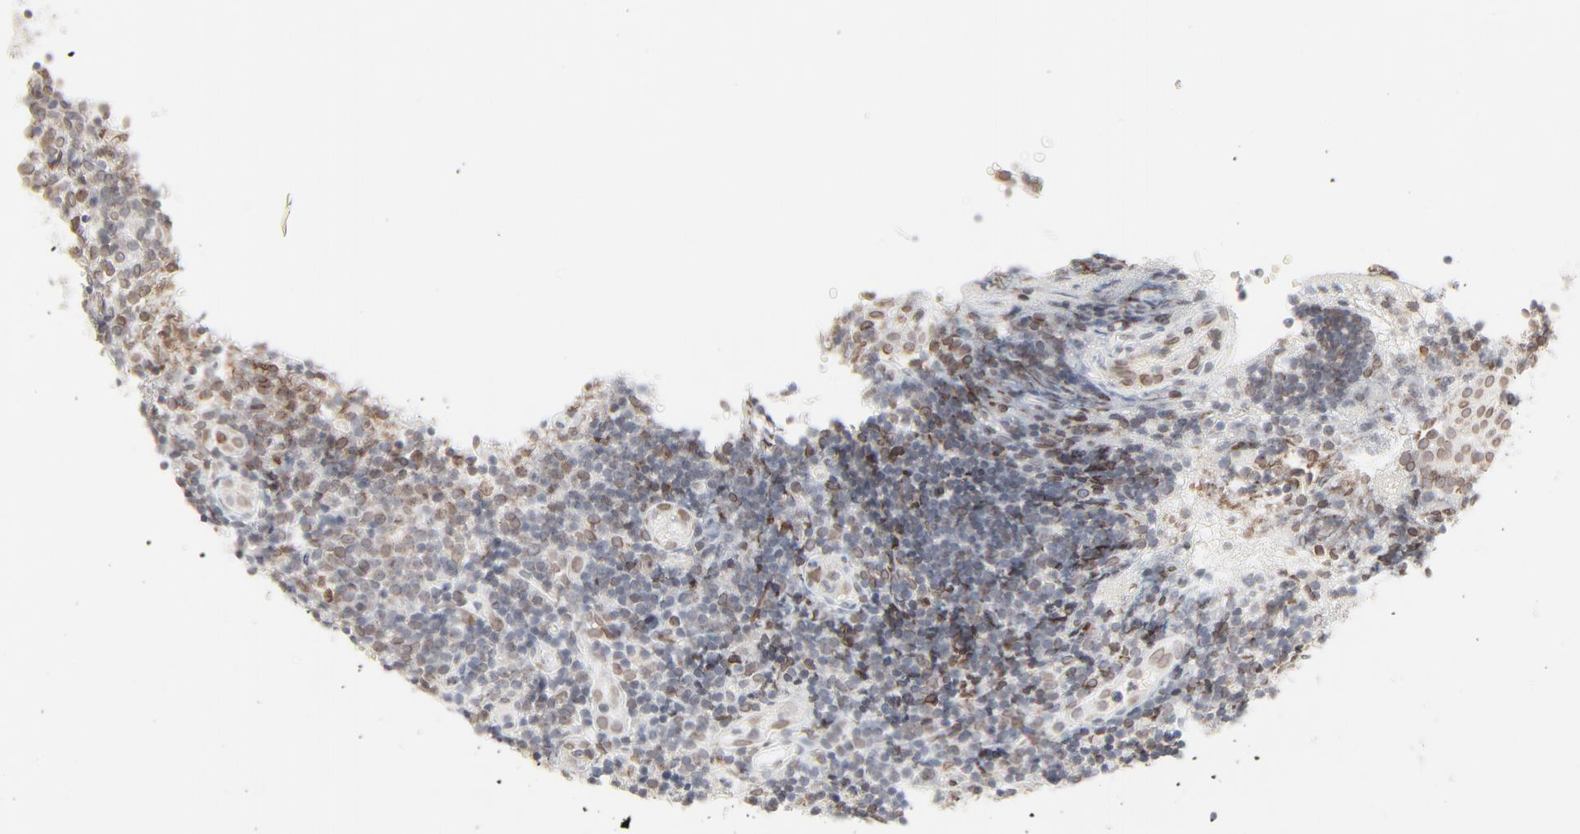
{"staining": {"intensity": "weak", "quantity": "<25%", "location": "cytoplasmic/membranous,nuclear"}, "tissue": "tonsil", "cell_type": "Germinal center cells", "image_type": "normal", "snomed": [{"axis": "morphology", "description": "Normal tissue, NOS"}, {"axis": "topography", "description": "Tonsil"}], "caption": "Germinal center cells show no significant expression in normal tonsil.", "gene": "MAD1L1", "patient": {"sex": "female", "age": 40}}